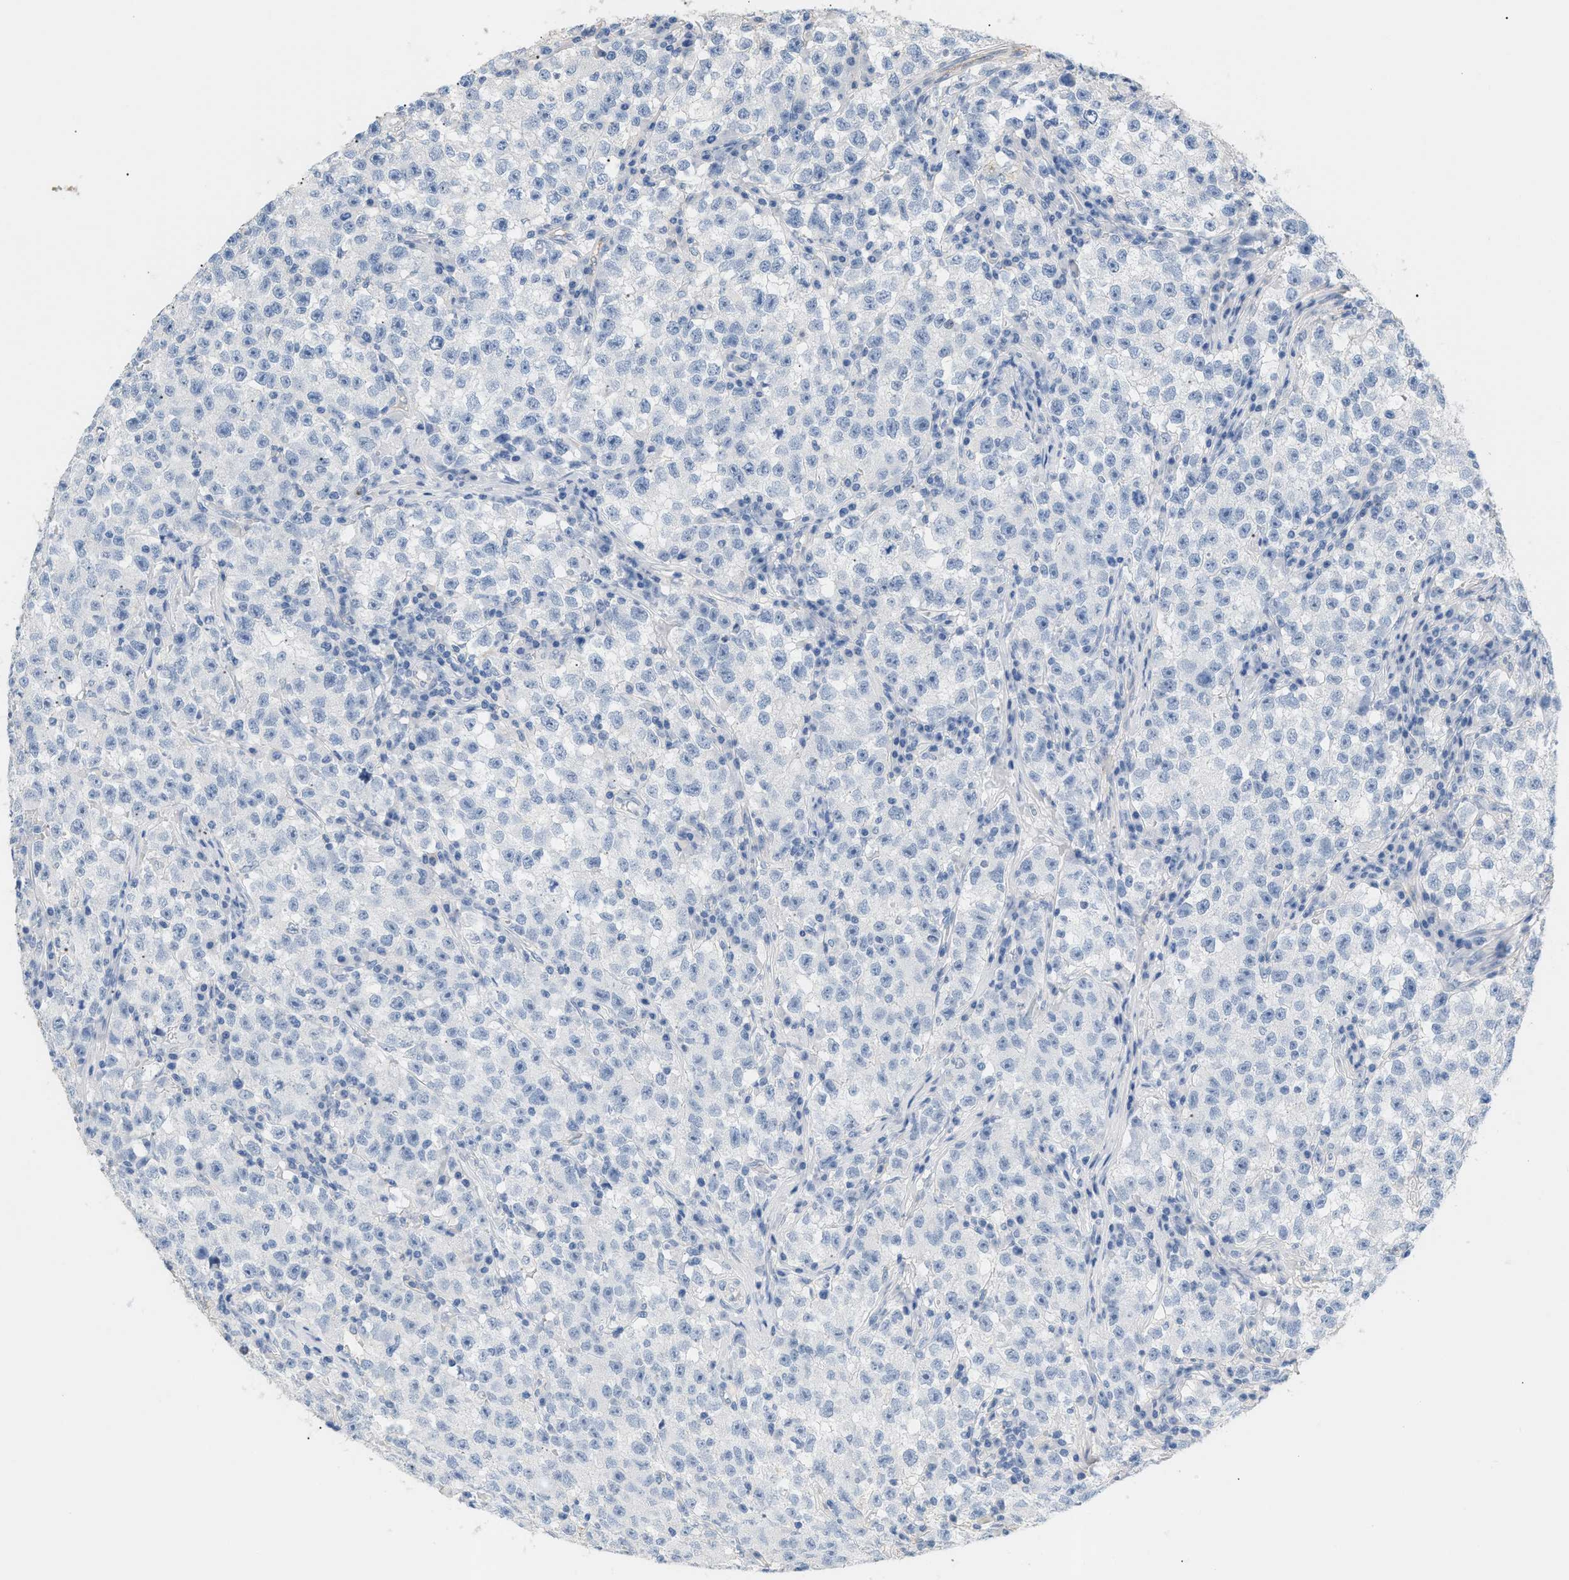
{"staining": {"intensity": "negative", "quantity": "none", "location": "none"}, "tissue": "testis cancer", "cell_type": "Tumor cells", "image_type": "cancer", "snomed": [{"axis": "morphology", "description": "Seminoma, NOS"}, {"axis": "topography", "description": "Testis"}], "caption": "Immunohistochemical staining of testis seminoma displays no significant expression in tumor cells.", "gene": "CFH", "patient": {"sex": "male", "age": 22}}